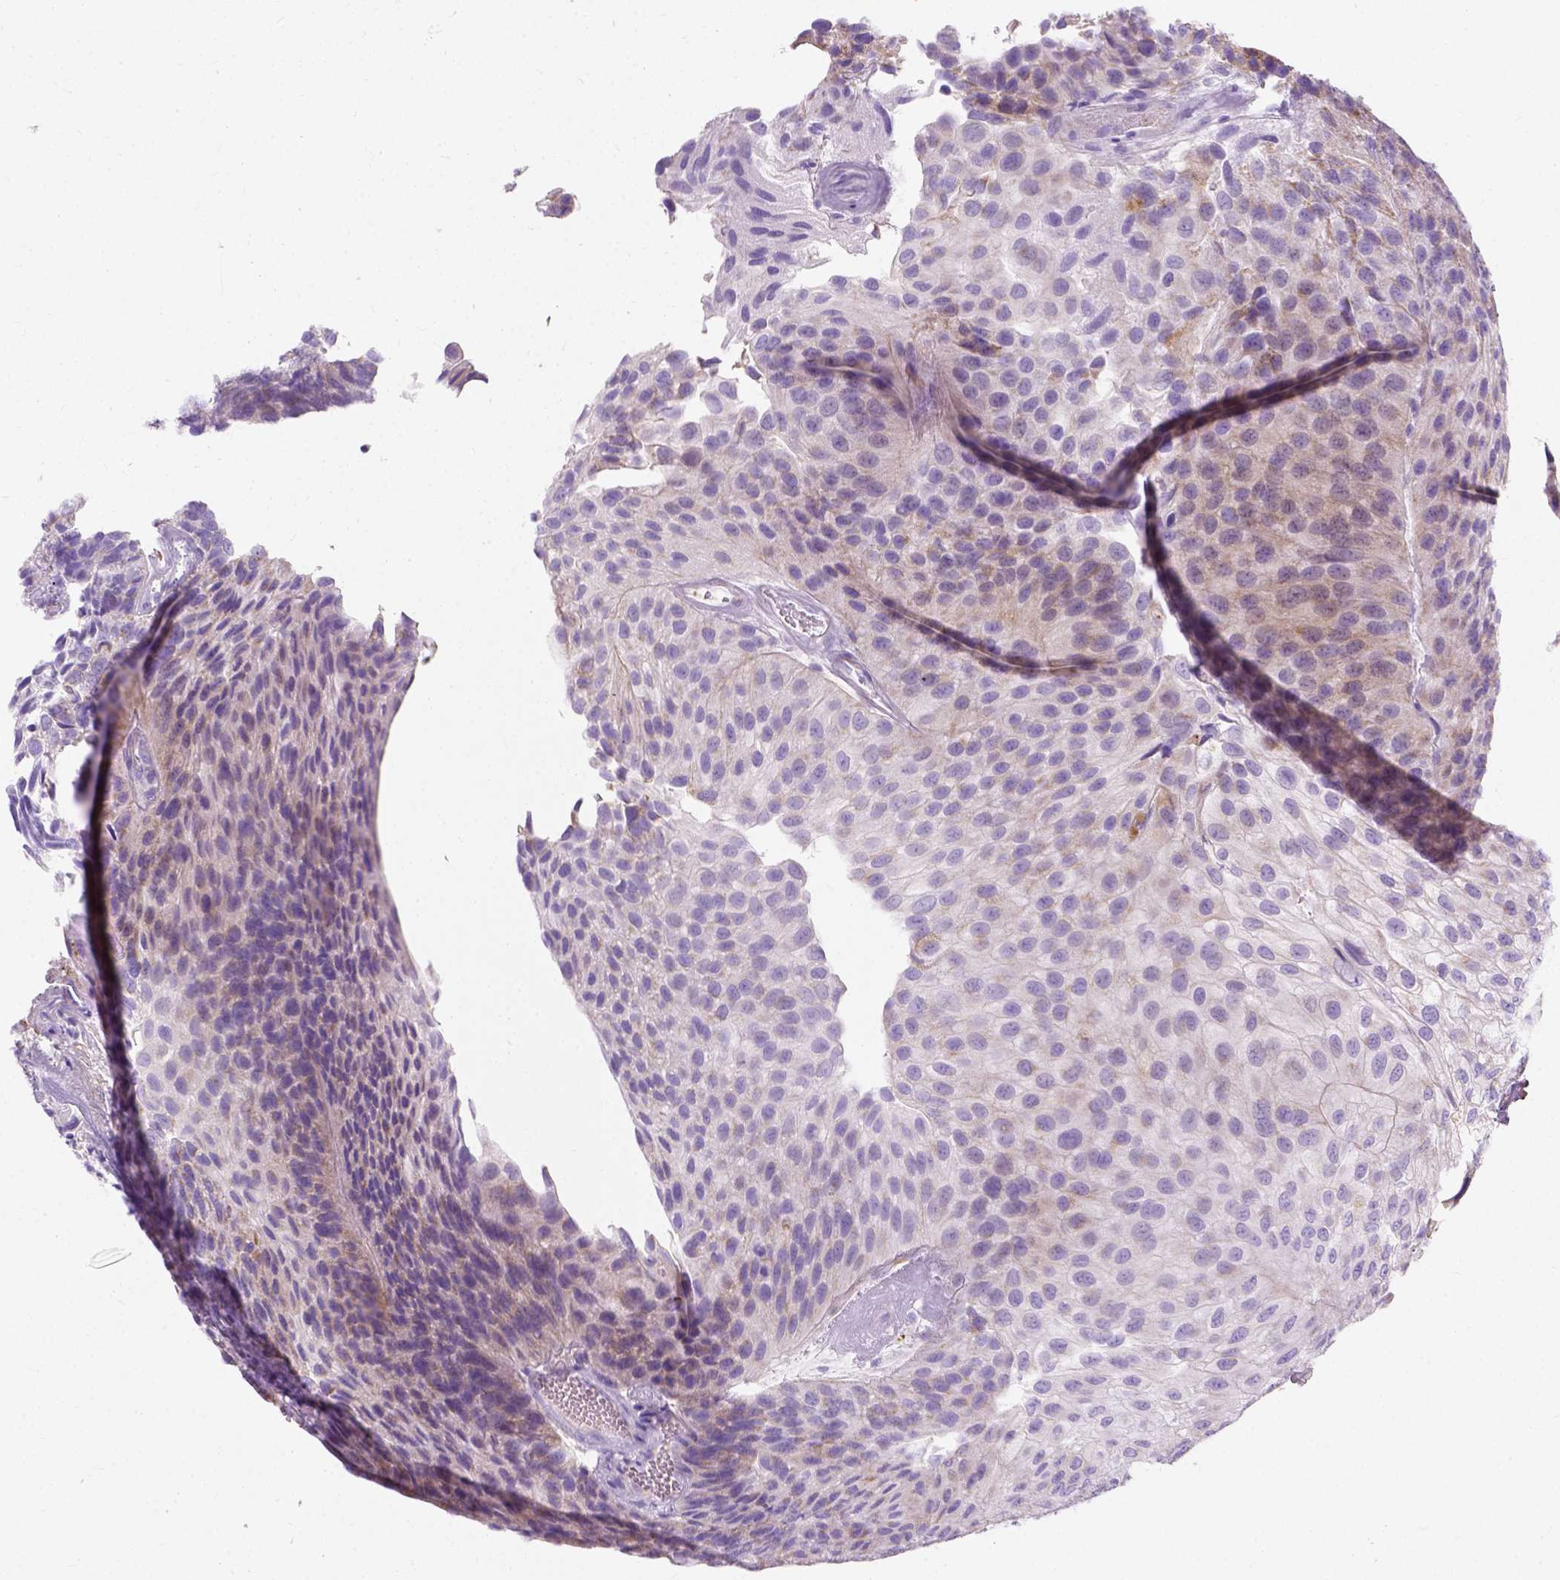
{"staining": {"intensity": "weak", "quantity": "25%-75%", "location": "cytoplasmic/membranous"}, "tissue": "urothelial cancer", "cell_type": "Tumor cells", "image_type": "cancer", "snomed": [{"axis": "morphology", "description": "Urothelial carcinoma, NOS"}, {"axis": "topography", "description": "Urinary bladder"}], "caption": "The immunohistochemical stain shows weak cytoplasmic/membranous expression in tumor cells of urothelial cancer tissue. The protein of interest is stained brown, and the nuclei are stained in blue (DAB IHC with brightfield microscopy, high magnification).", "gene": "MYH15", "patient": {"sex": "male", "age": 87}}